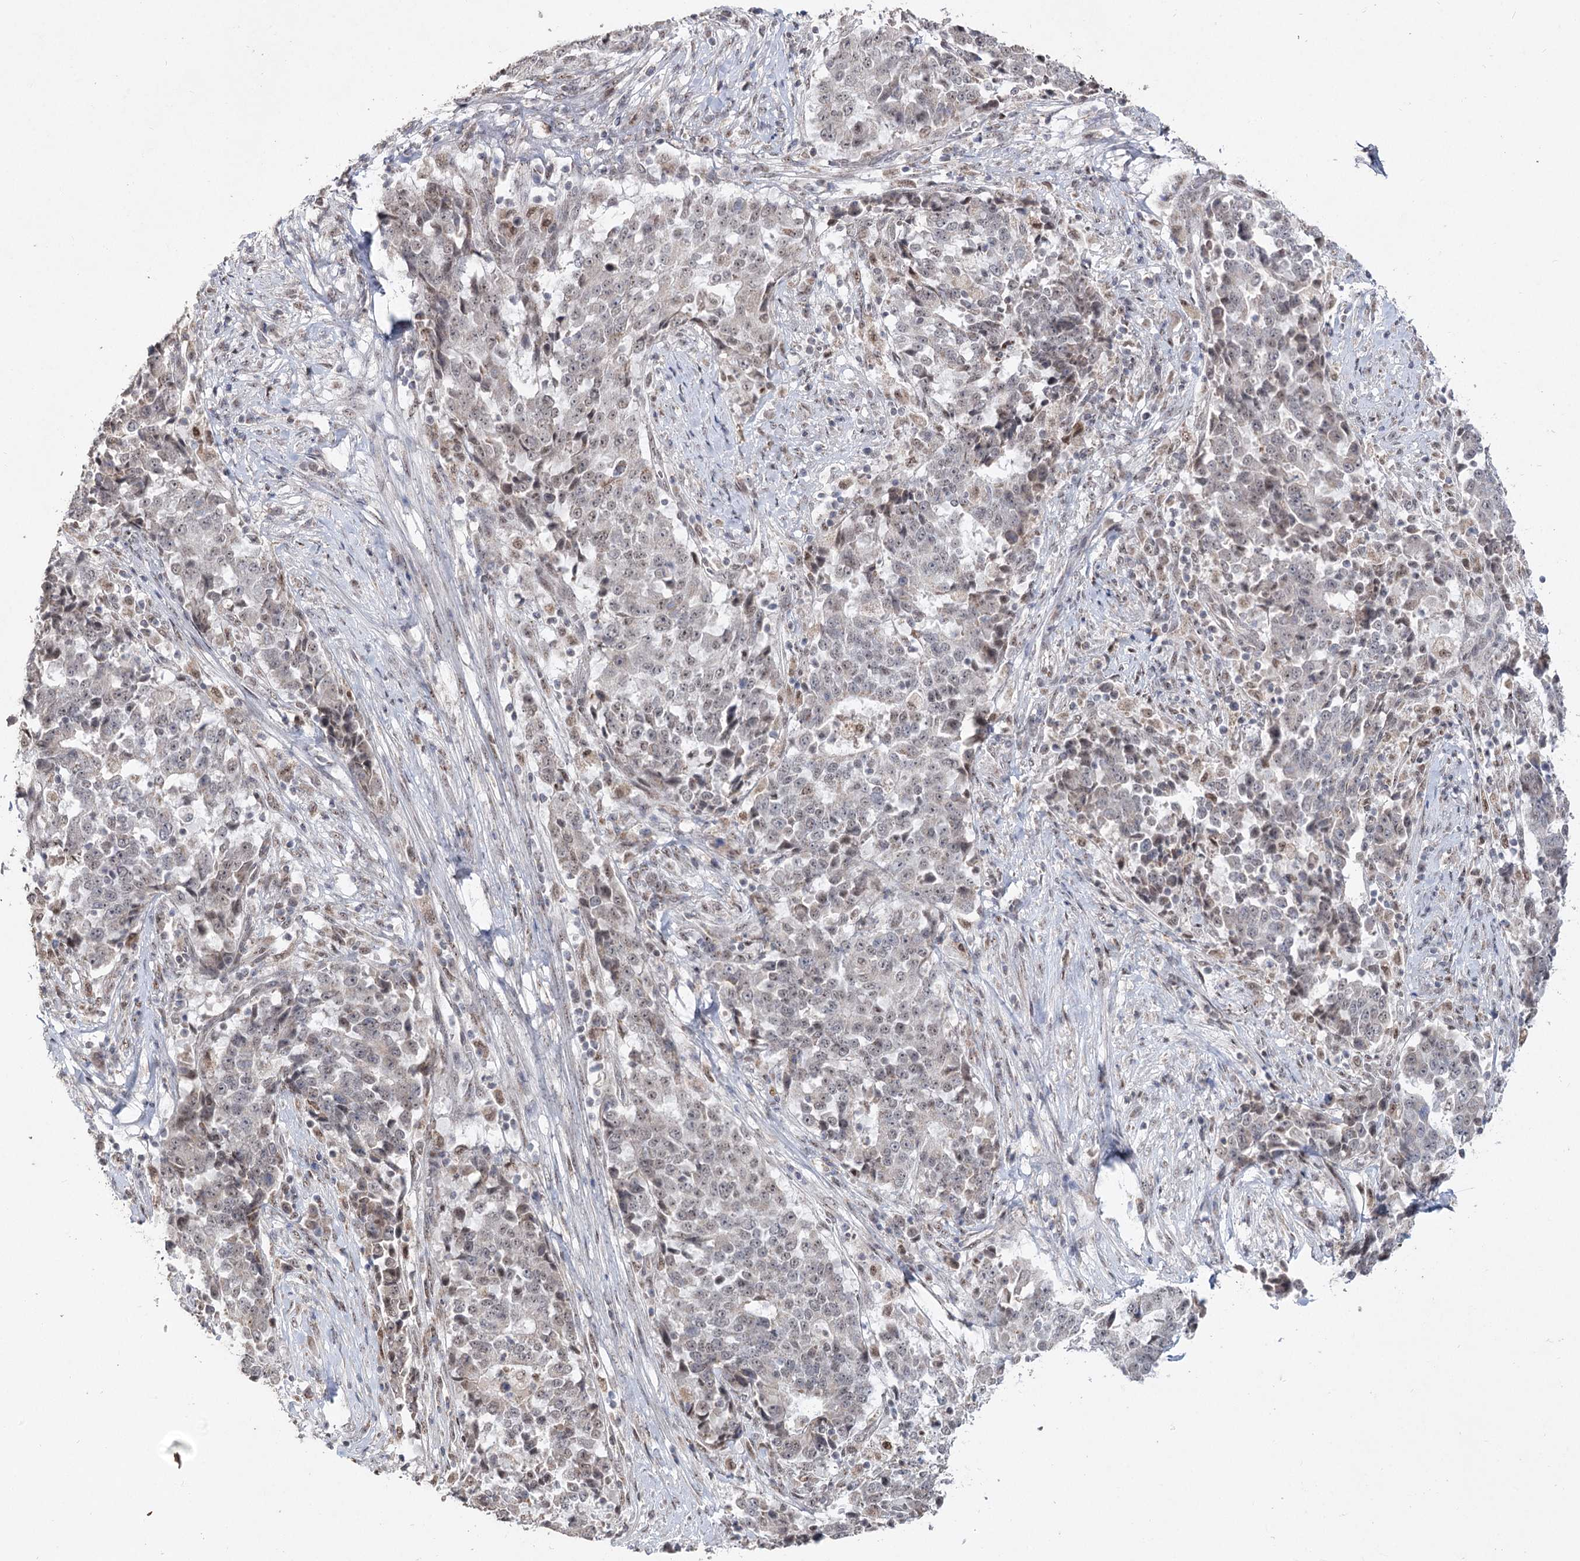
{"staining": {"intensity": "weak", "quantity": "<25%", "location": "nuclear"}, "tissue": "stomach cancer", "cell_type": "Tumor cells", "image_type": "cancer", "snomed": [{"axis": "morphology", "description": "Adenocarcinoma, NOS"}, {"axis": "topography", "description": "Stomach"}], "caption": "DAB (3,3'-diaminobenzidine) immunohistochemical staining of human stomach cancer (adenocarcinoma) reveals no significant positivity in tumor cells. (DAB immunohistochemistry (IHC), high magnification).", "gene": "RUFY4", "patient": {"sex": "male", "age": 59}}